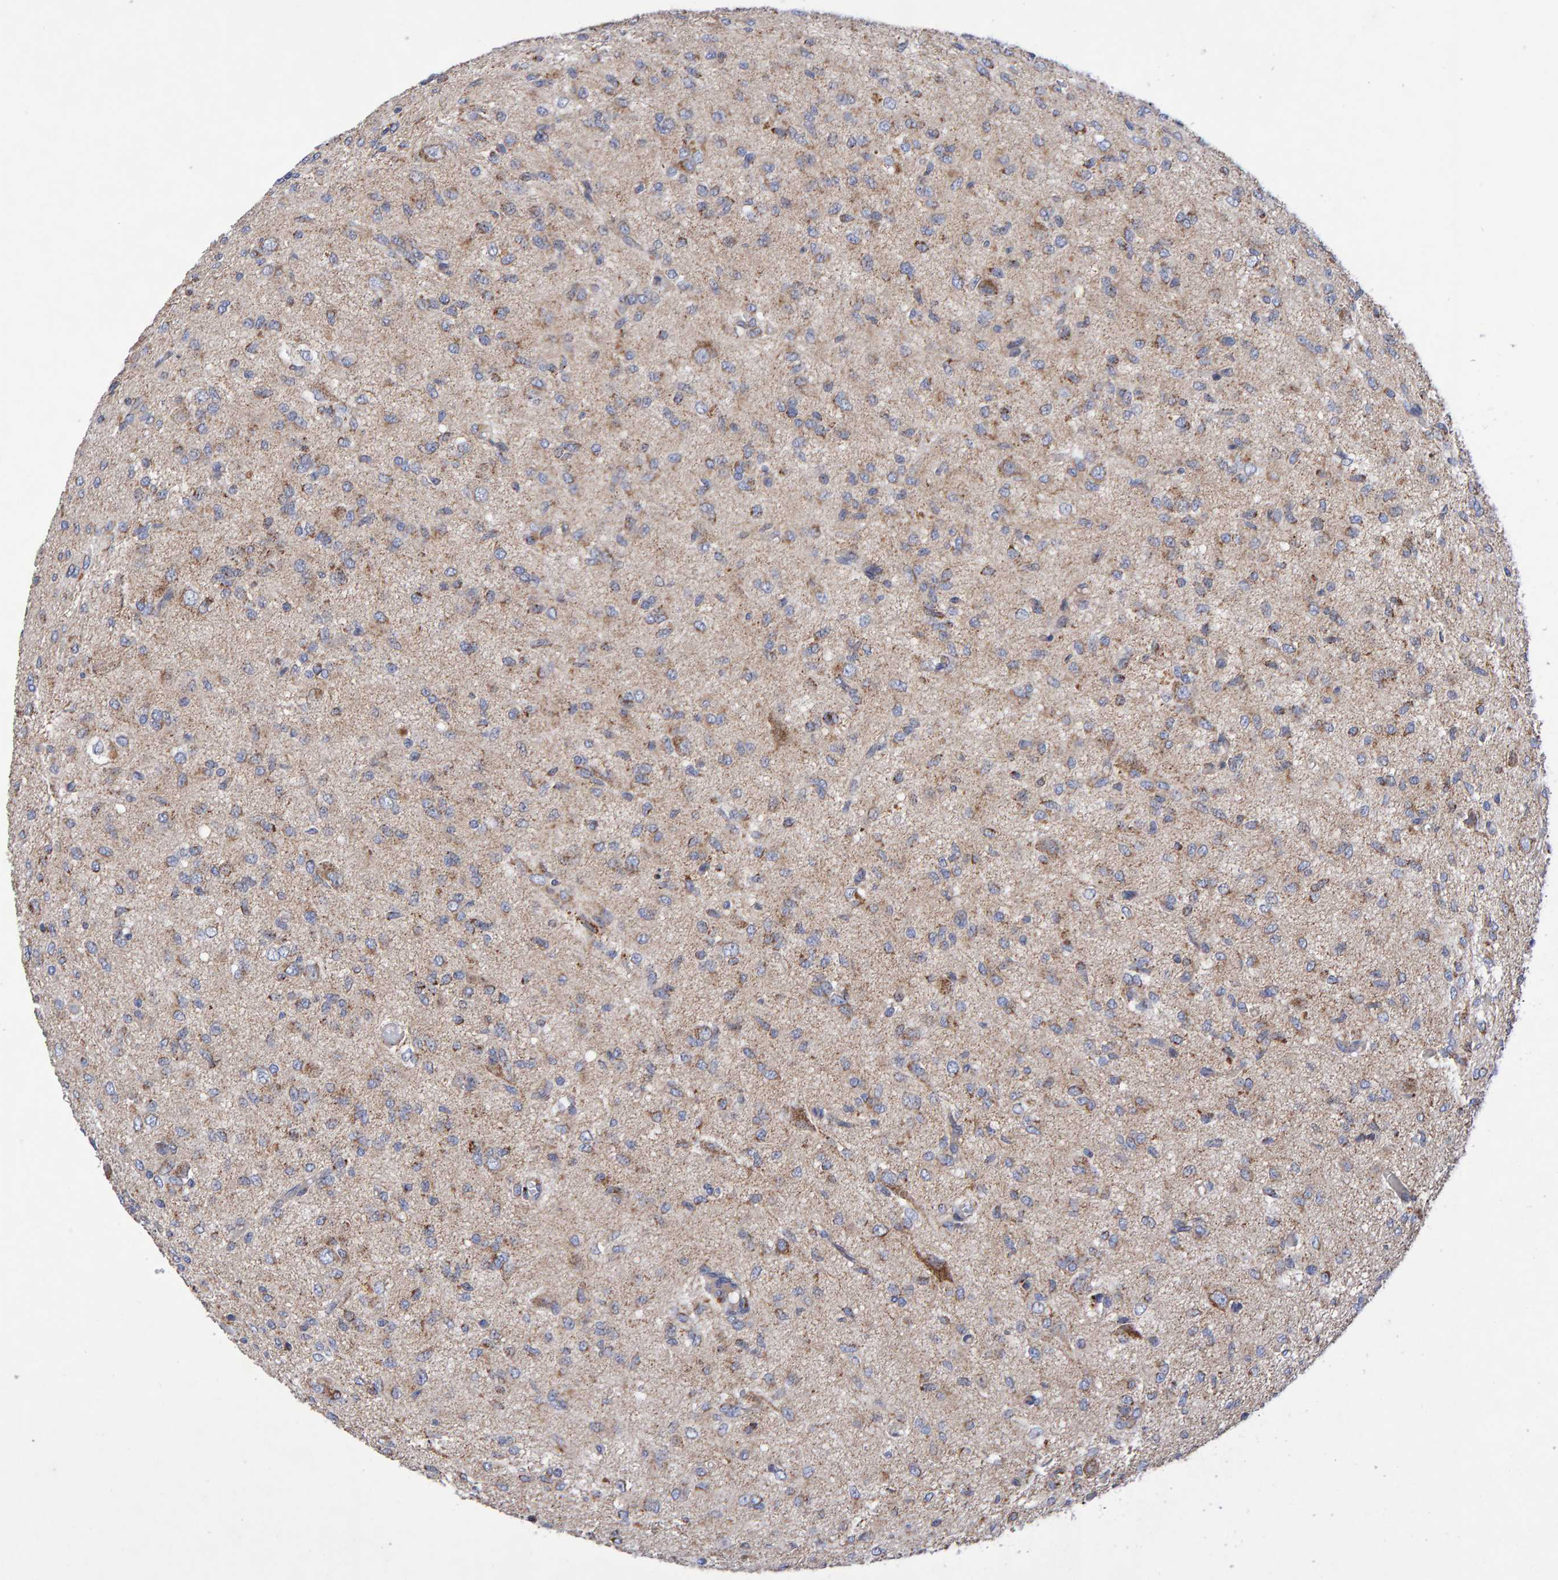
{"staining": {"intensity": "moderate", "quantity": "<25%", "location": "cytoplasmic/membranous"}, "tissue": "glioma", "cell_type": "Tumor cells", "image_type": "cancer", "snomed": [{"axis": "morphology", "description": "Glioma, malignant, High grade"}, {"axis": "topography", "description": "Brain"}], "caption": "High-magnification brightfield microscopy of high-grade glioma (malignant) stained with DAB (brown) and counterstained with hematoxylin (blue). tumor cells exhibit moderate cytoplasmic/membranous staining is seen in about<25% of cells.", "gene": "EFR3A", "patient": {"sex": "female", "age": 59}}